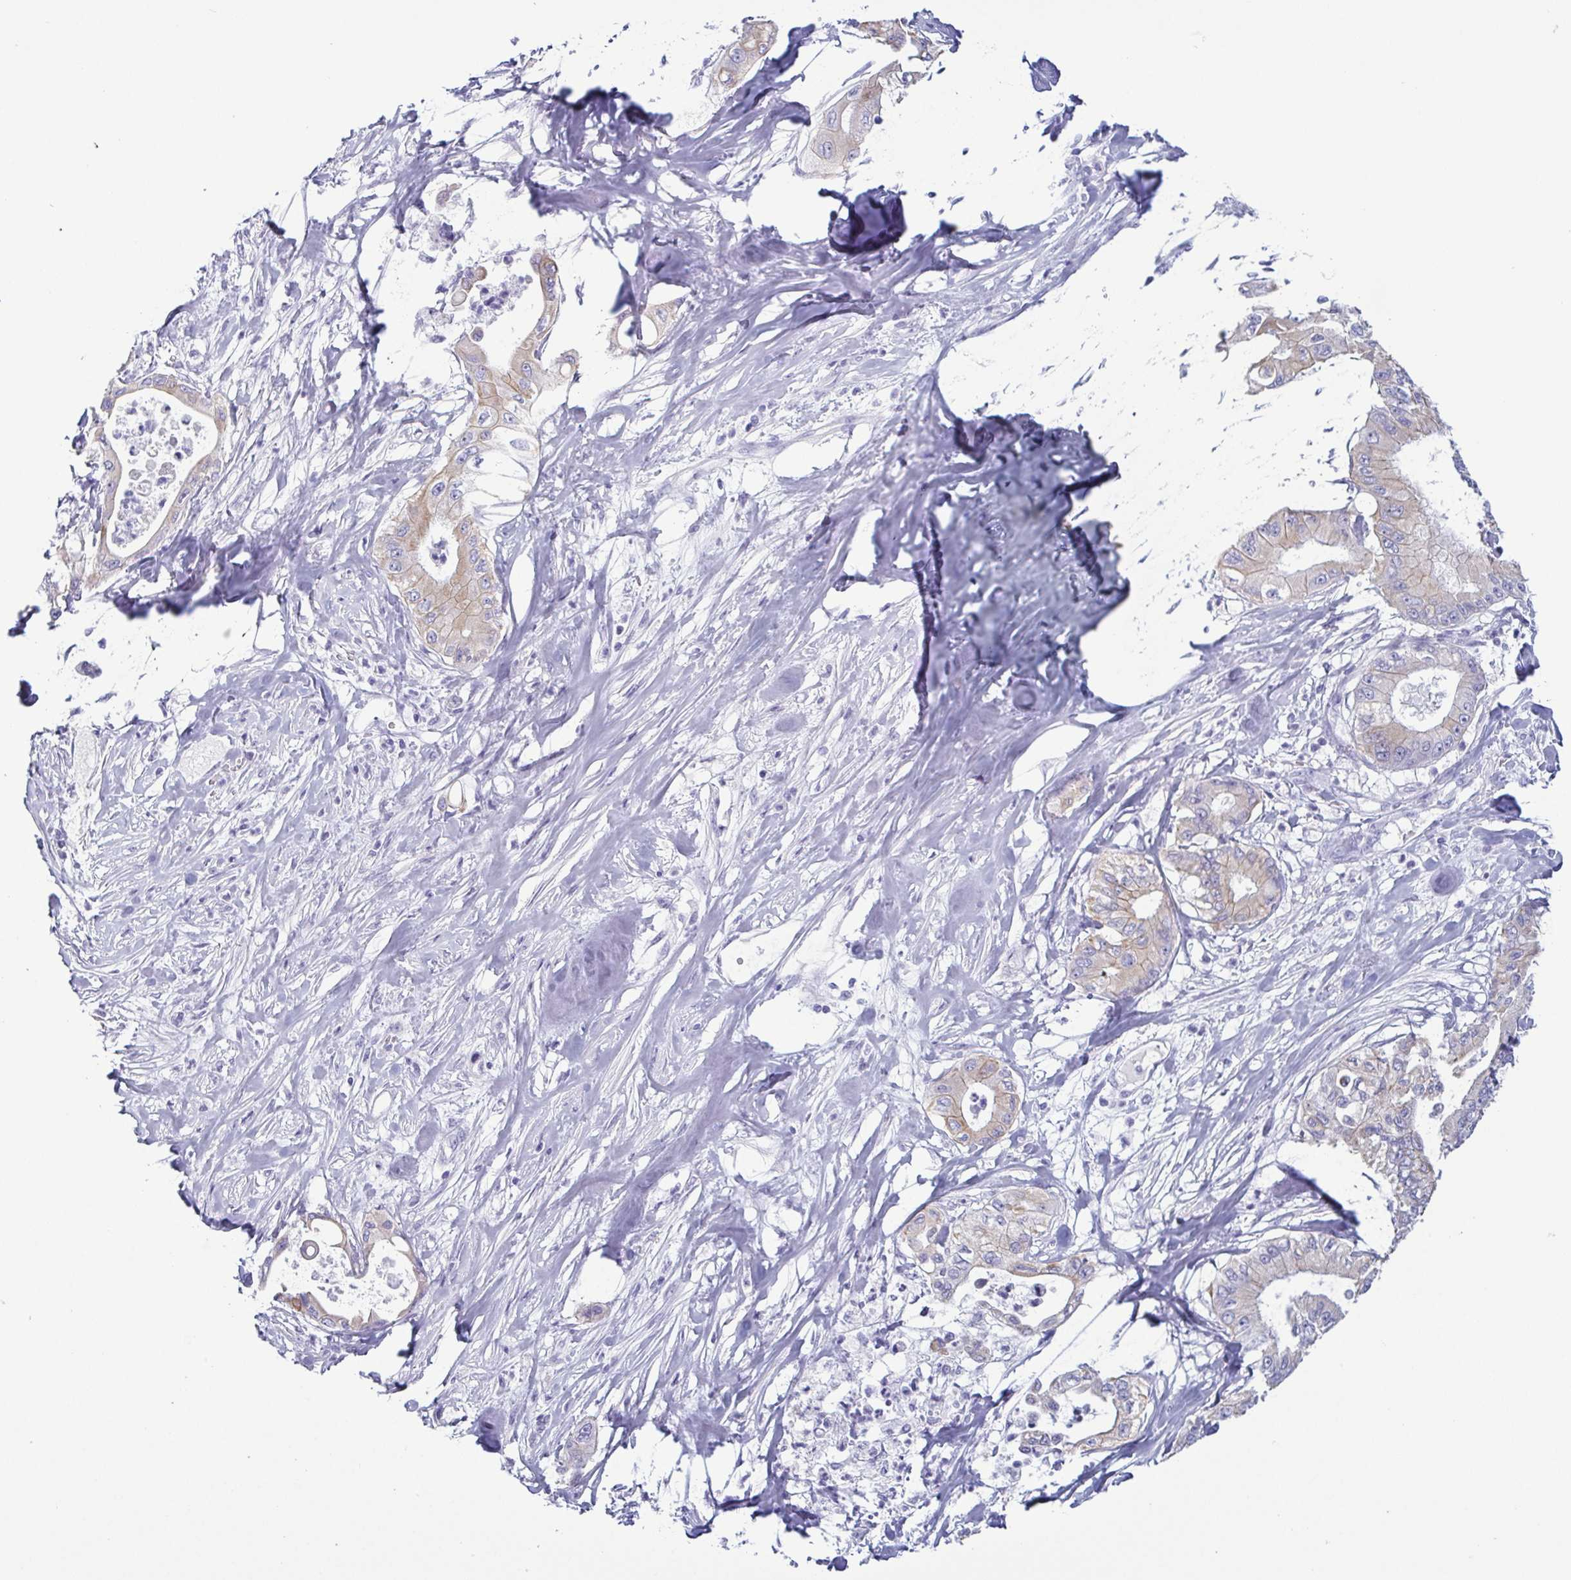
{"staining": {"intensity": "weak", "quantity": "<25%", "location": "cytoplasmic/membranous"}, "tissue": "pancreatic cancer", "cell_type": "Tumor cells", "image_type": "cancer", "snomed": [{"axis": "morphology", "description": "Adenocarcinoma, NOS"}, {"axis": "topography", "description": "Pancreas"}], "caption": "Tumor cells are negative for brown protein staining in pancreatic adenocarcinoma.", "gene": "KRT10", "patient": {"sex": "male", "age": 71}}